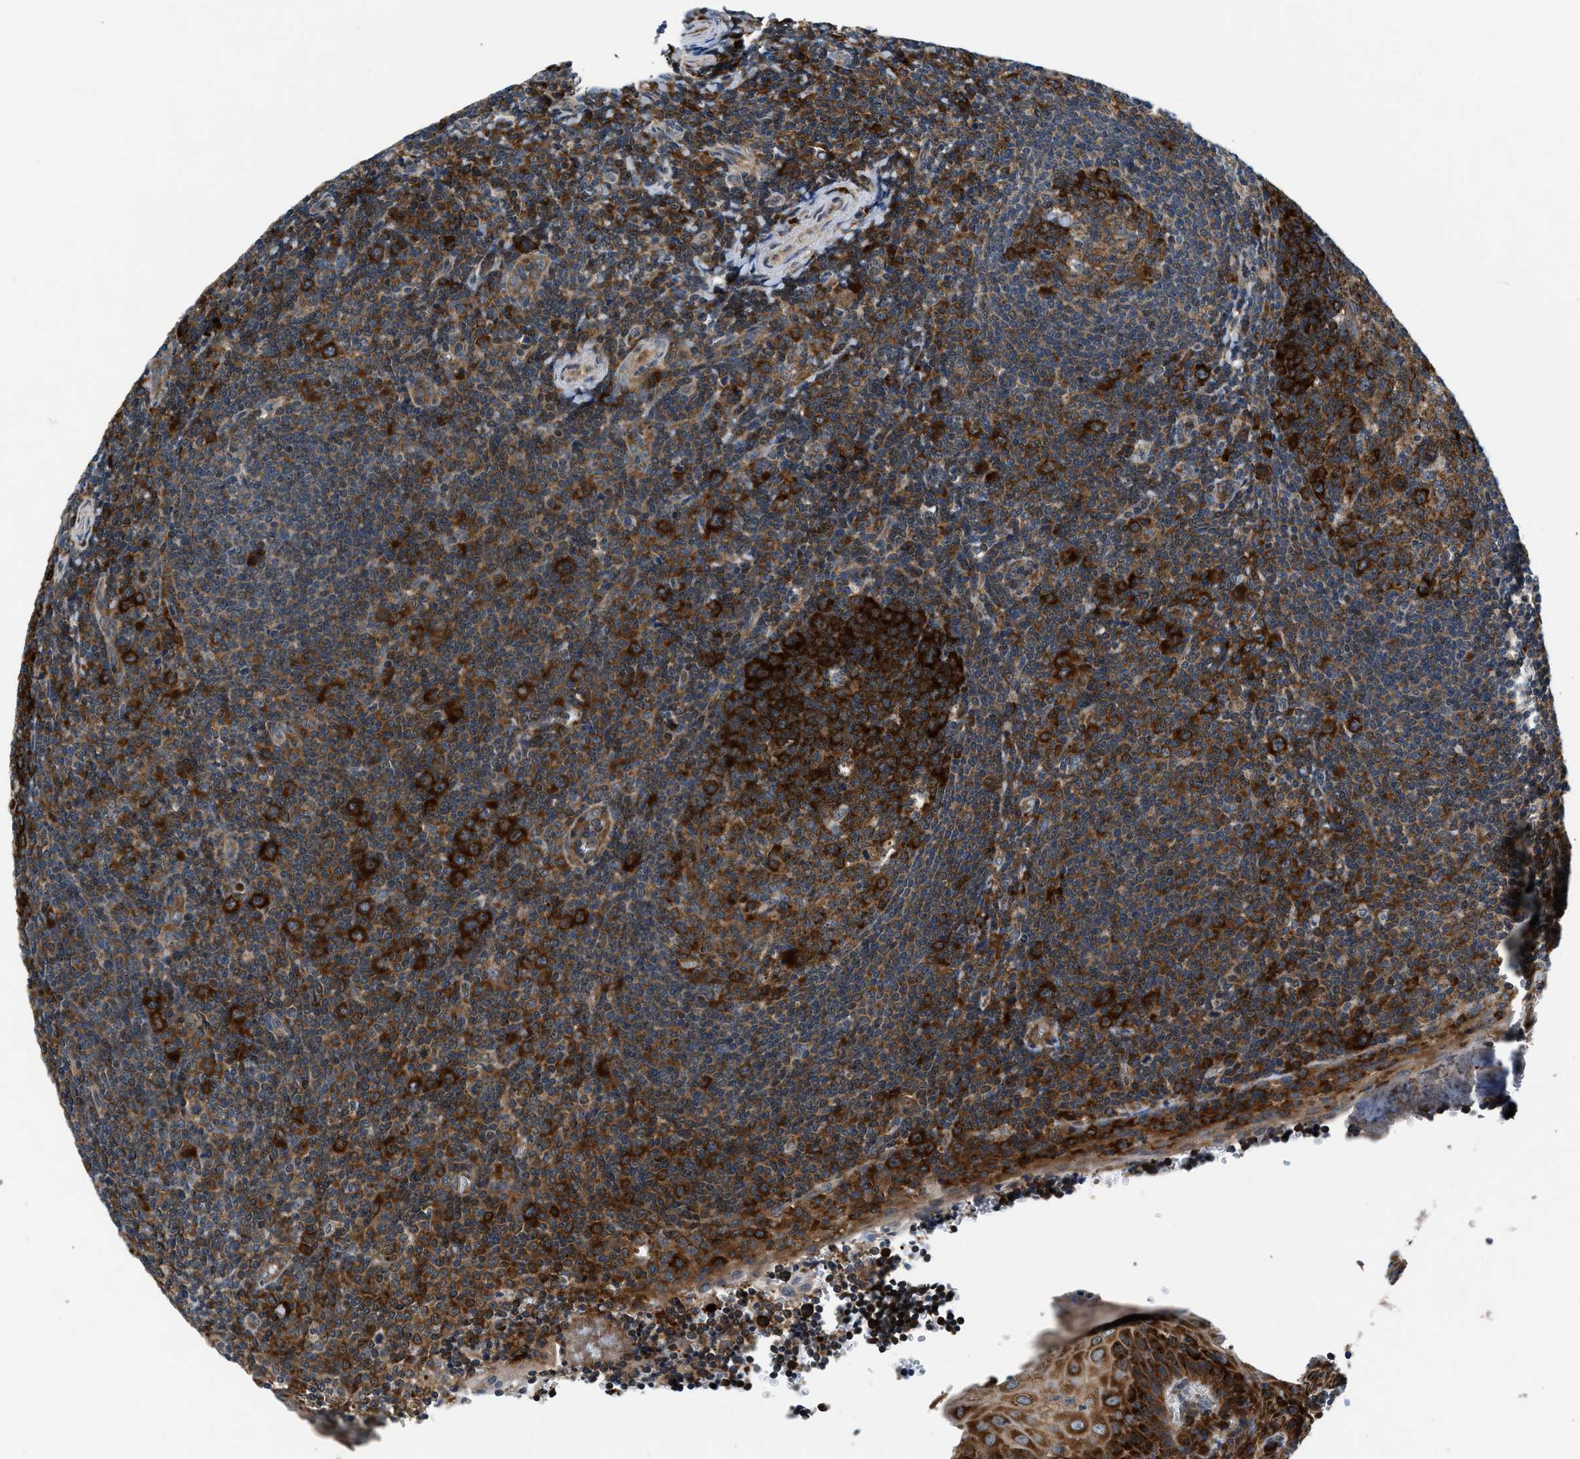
{"staining": {"intensity": "strong", "quantity": "25%-75%", "location": "cytoplasmic/membranous"}, "tissue": "tonsil", "cell_type": "Germinal center cells", "image_type": "normal", "snomed": [{"axis": "morphology", "description": "Normal tissue, NOS"}, {"axis": "topography", "description": "Tonsil"}], "caption": "High-magnification brightfield microscopy of benign tonsil stained with DAB (3,3'-diaminobenzidine) (brown) and counterstained with hematoxylin (blue). germinal center cells exhibit strong cytoplasmic/membranous staining is present in about25%-75% of cells. (Brightfield microscopy of DAB IHC at high magnification).", "gene": "PA2G4", "patient": {"sex": "male", "age": 37}}